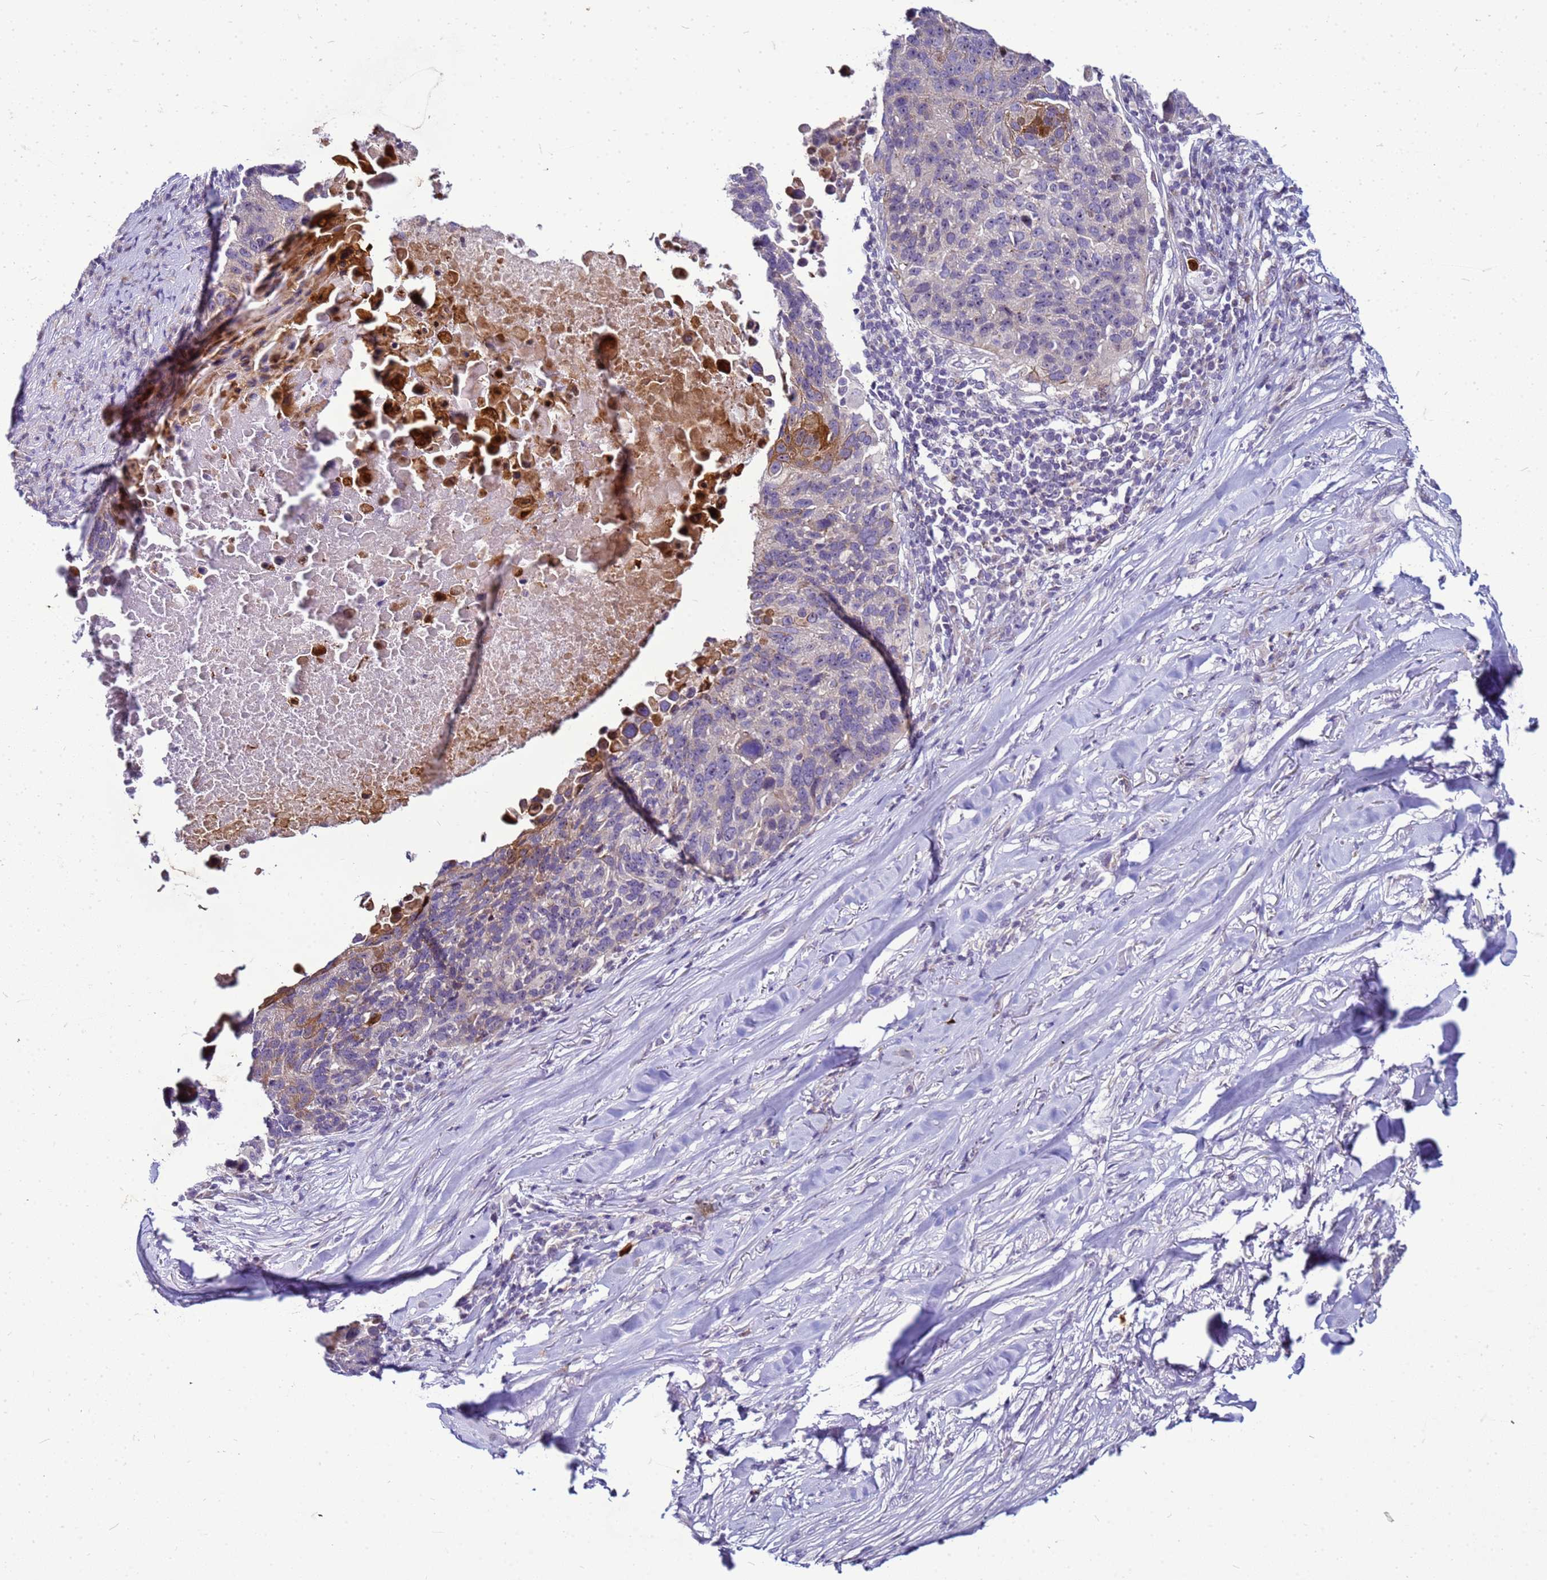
{"staining": {"intensity": "moderate", "quantity": "<25%", "location": "cytoplasmic/membranous"}, "tissue": "lung cancer", "cell_type": "Tumor cells", "image_type": "cancer", "snomed": [{"axis": "morphology", "description": "Normal tissue, NOS"}, {"axis": "morphology", "description": "Squamous cell carcinoma, NOS"}, {"axis": "topography", "description": "Lymph node"}, {"axis": "topography", "description": "Lung"}], "caption": "Squamous cell carcinoma (lung) stained with a brown dye reveals moderate cytoplasmic/membranous positive expression in approximately <25% of tumor cells.", "gene": "VPS4B", "patient": {"sex": "male", "age": 66}}